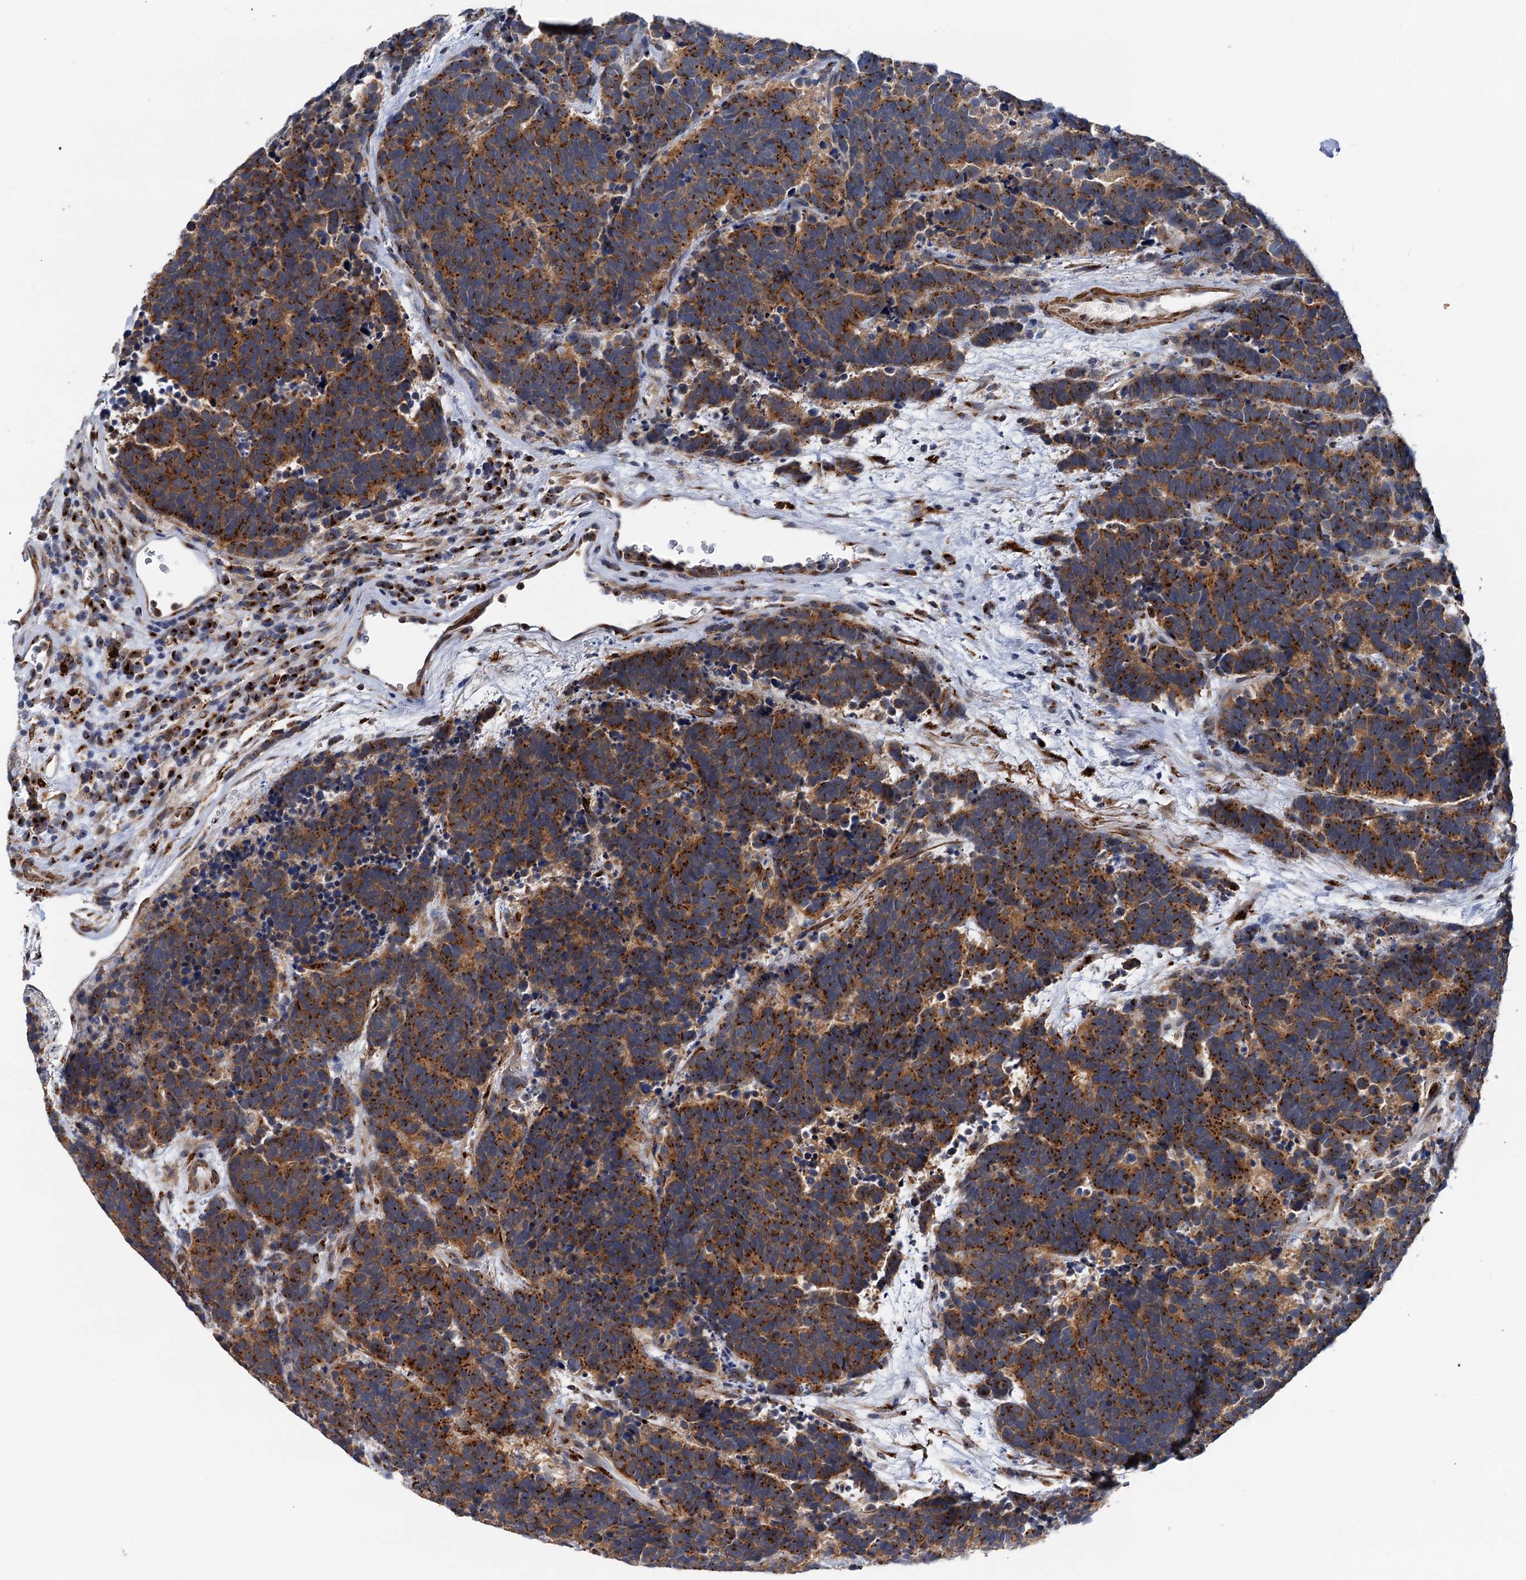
{"staining": {"intensity": "strong", "quantity": ">75%", "location": "cytoplasmic/membranous"}, "tissue": "carcinoid", "cell_type": "Tumor cells", "image_type": "cancer", "snomed": [{"axis": "morphology", "description": "Carcinoma, NOS"}, {"axis": "morphology", "description": "Carcinoid, malignant, NOS"}, {"axis": "topography", "description": "Urinary bladder"}], "caption": "The photomicrograph exhibits staining of malignant carcinoid, revealing strong cytoplasmic/membranous protein positivity (brown color) within tumor cells.", "gene": "BET1L", "patient": {"sex": "male", "age": 57}}